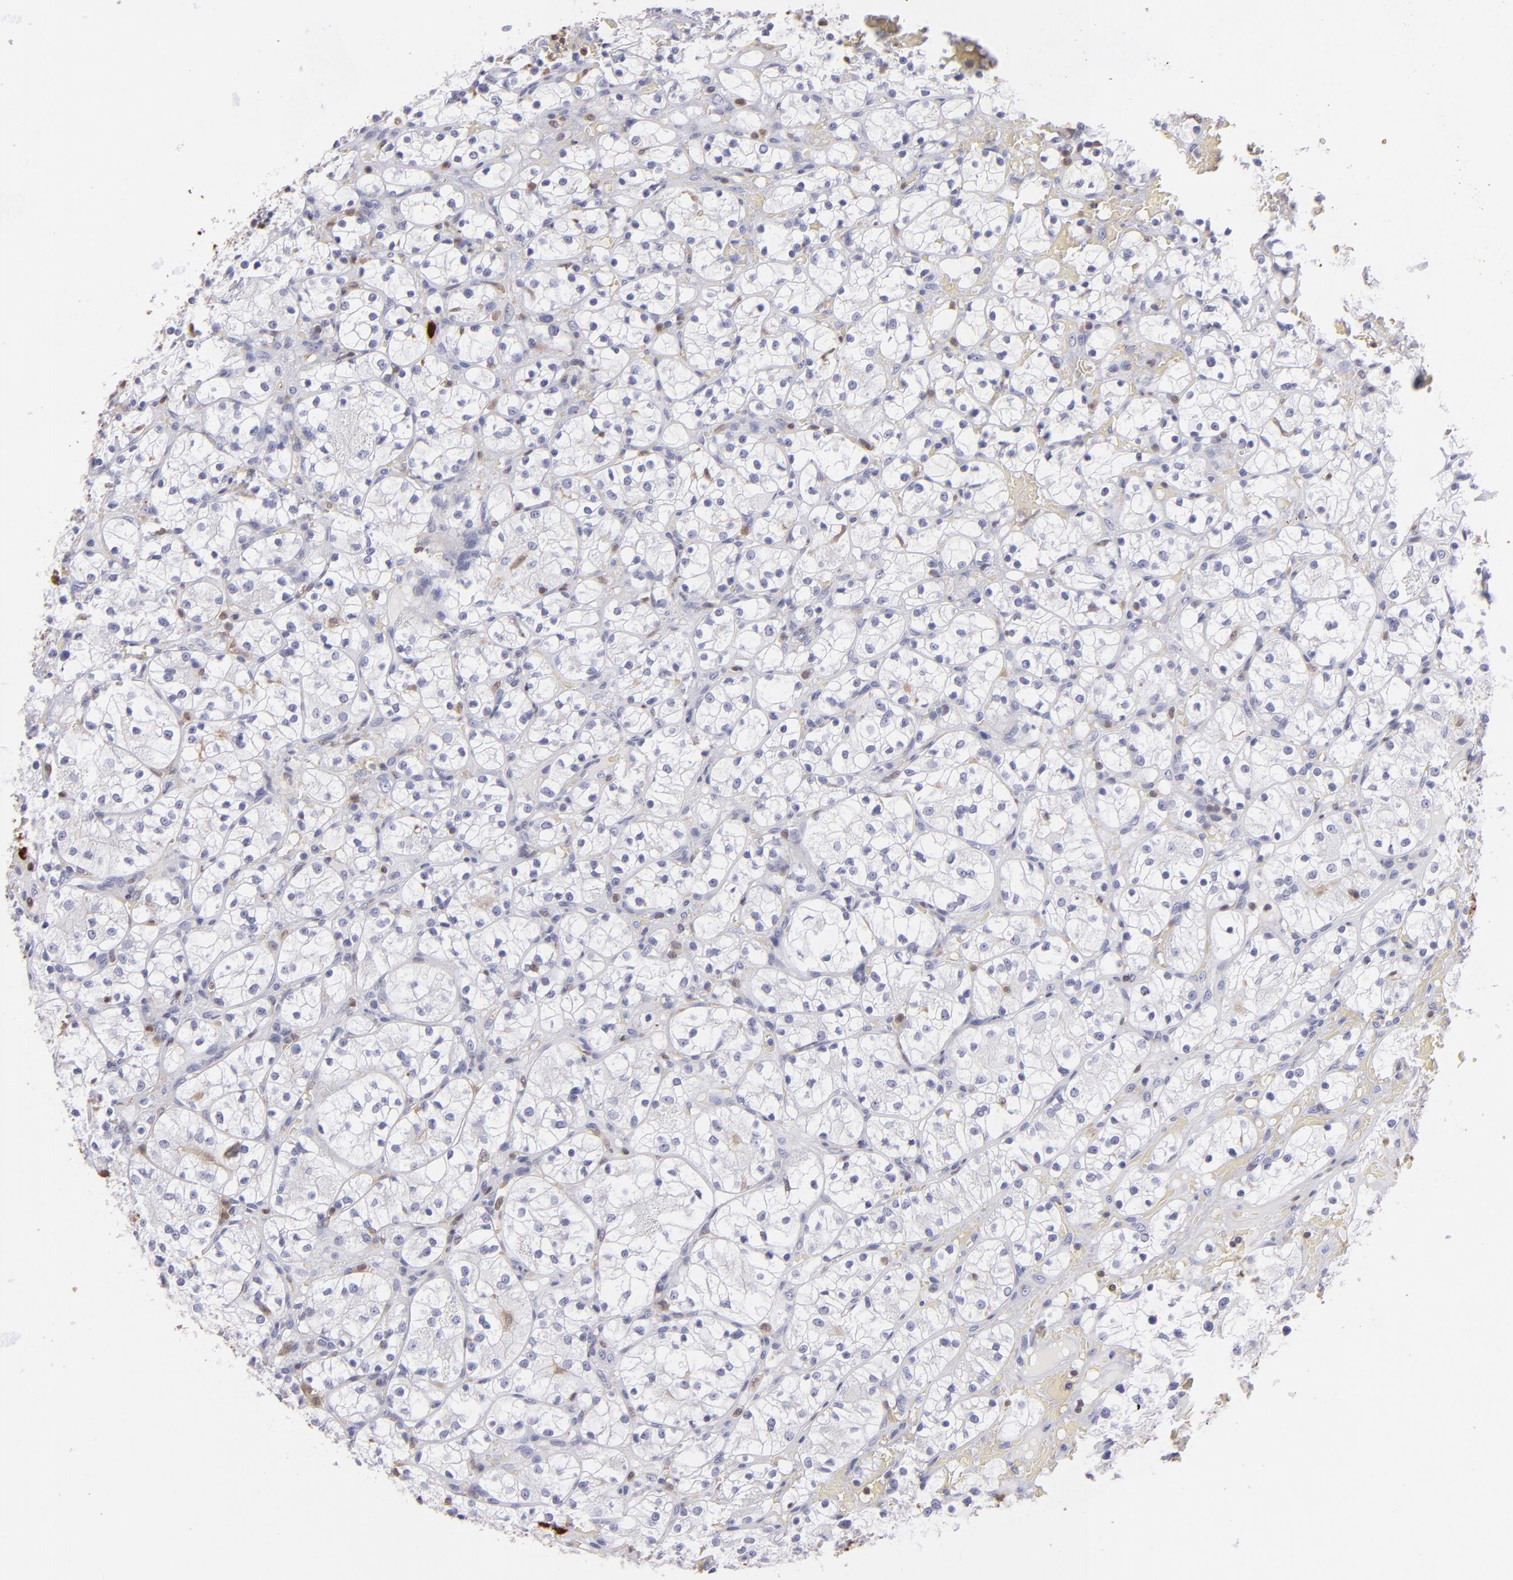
{"staining": {"intensity": "negative", "quantity": "none", "location": "none"}, "tissue": "renal cancer", "cell_type": "Tumor cells", "image_type": "cancer", "snomed": [{"axis": "morphology", "description": "Adenocarcinoma, NOS"}, {"axis": "topography", "description": "Kidney"}], "caption": "Tumor cells show no significant staining in renal cancer. The staining was performed using DAB (3,3'-diaminobenzidine) to visualize the protein expression in brown, while the nuclei were stained in blue with hematoxylin (Magnification: 20x).", "gene": "S100A2", "patient": {"sex": "female", "age": 60}}